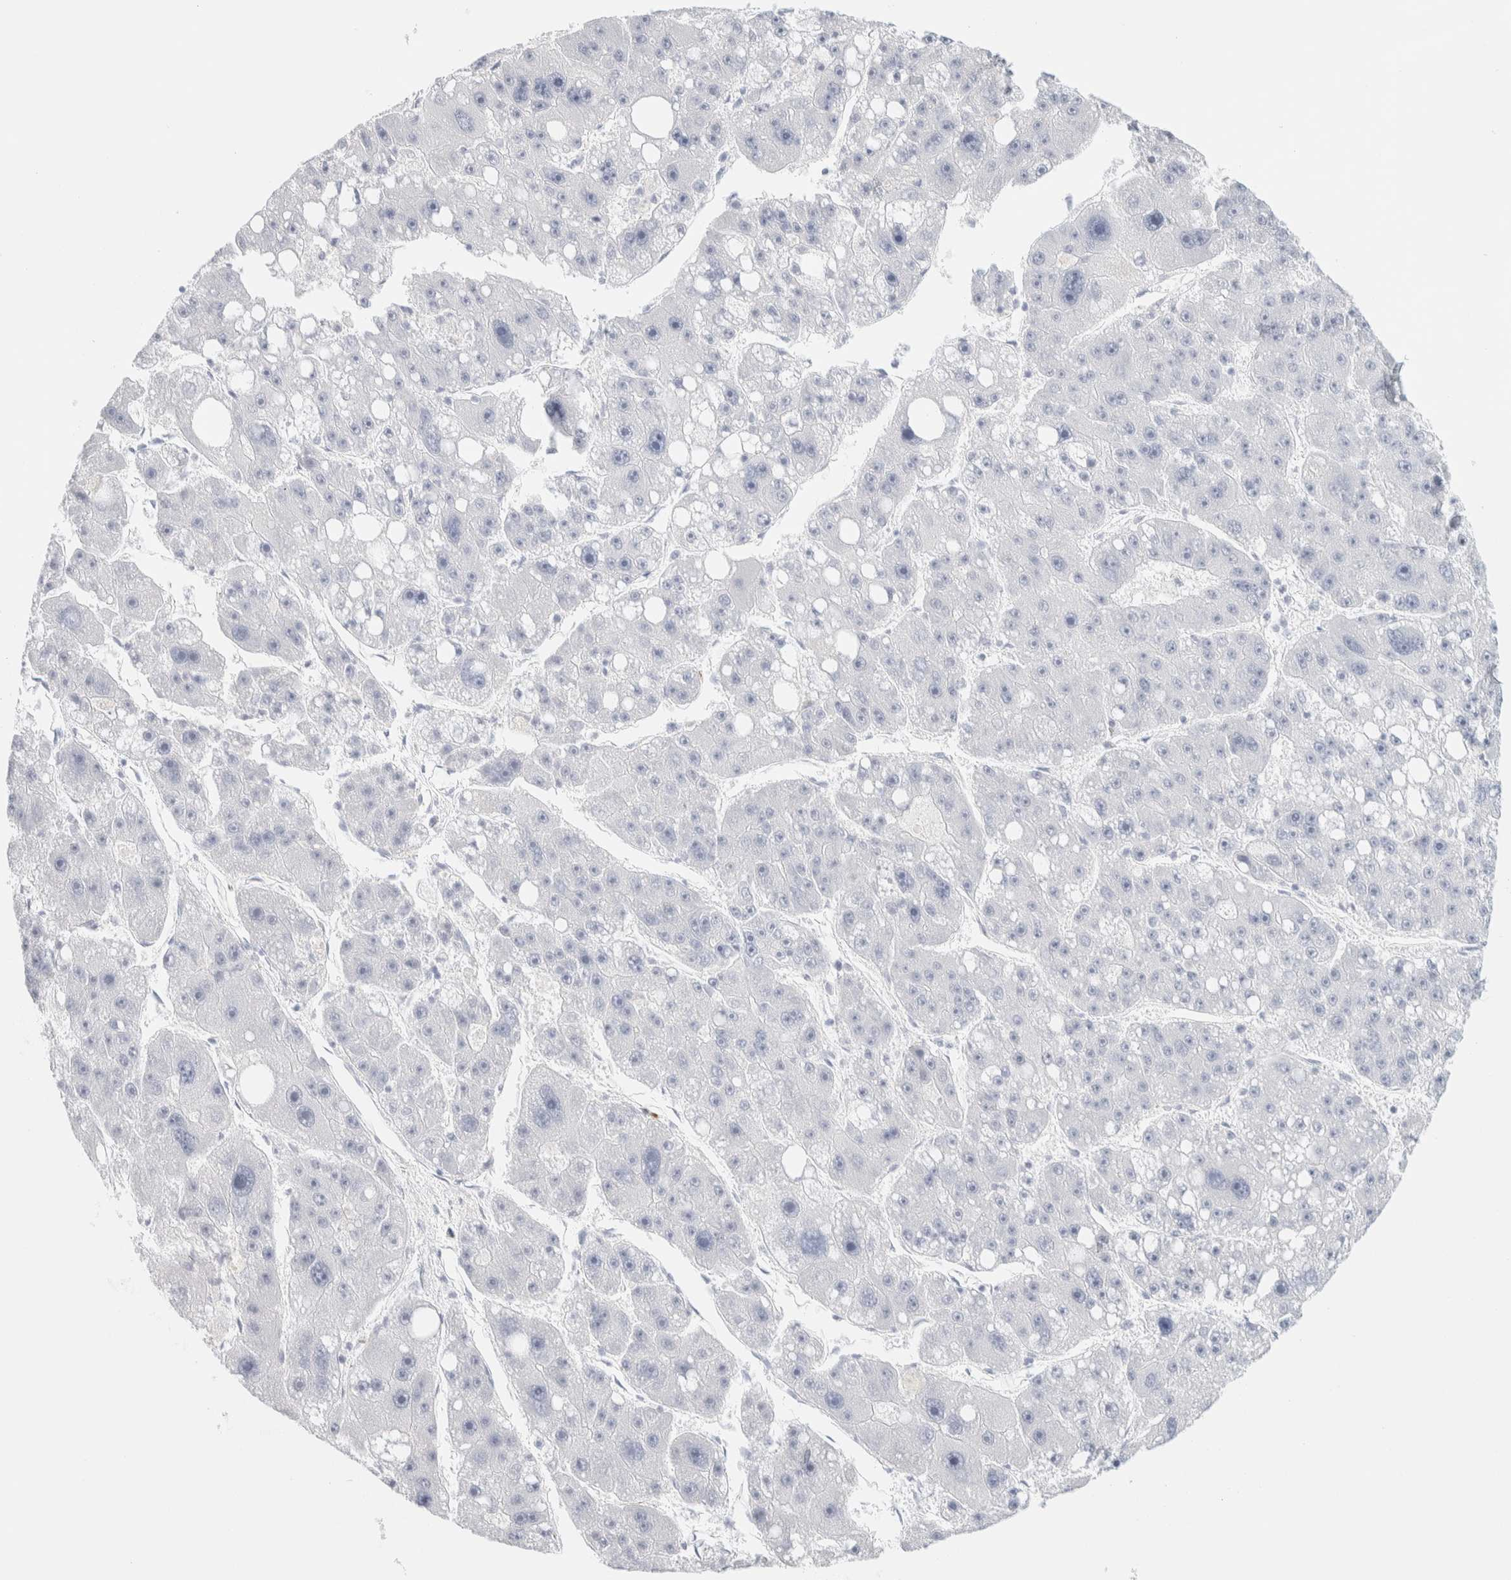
{"staining": {"intensity": "negative", "quantity": "none", "location": "none"}, "tissue": "liver cancer", "cell_type": "Tumor cells", "image_type": "cancer", "snomed": [{"axis": "morphology", "description": "Carcinoma, Hepatocellular, NOS"}, {"axis": "topography", "description": "Liver"}], "caption": "High magnification brightfield microscopy of hepatocellular carcinoma (liver) stained with DAB (brown) and counterstained with hematoxylin (blue): tumor cells show no significant expression. (Brightfield microscopy of DAB immunohistochemistry (IHC) at high magnification).", "gene": "AFMID", "patient": {"sex": "female", "age": 61}}